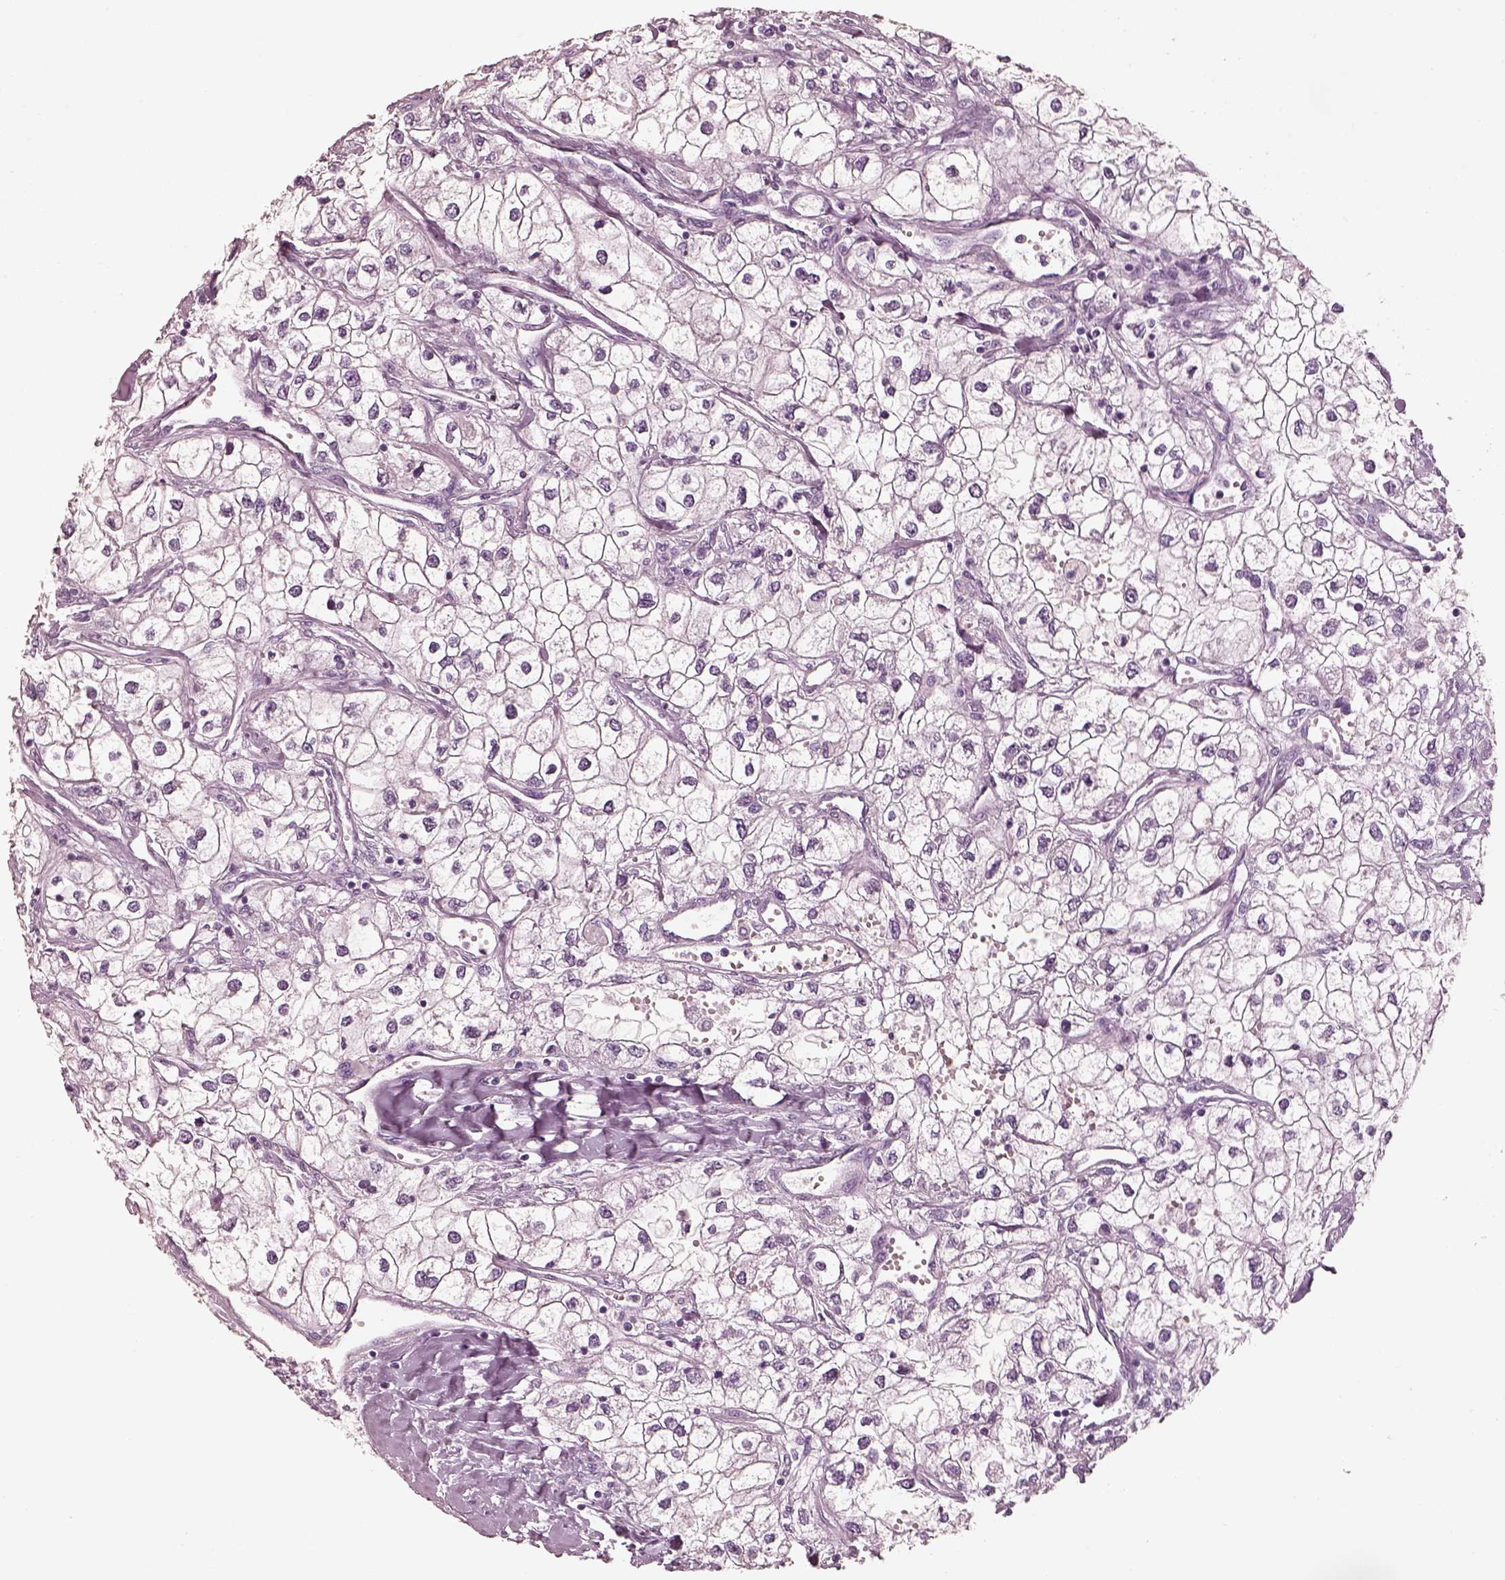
{"staining": {"intensity": "negative", "quantity": "none", "location": "none"}, "tissue": "renal cancer", "cell_type": "Tumor cells", "image_type": "cancer", "snomed": [{"axis": "morphology", "description": "Adenocarcinoma, NOS"}, {"axis": "topography", "description": "Kidney"}], "caption": "Immunohistochemistry (IHC) of renal cancer reveals no positivity in tumor cells.", "gene": "R3HDML", "patient": {"sex": "male", "age": 59}}